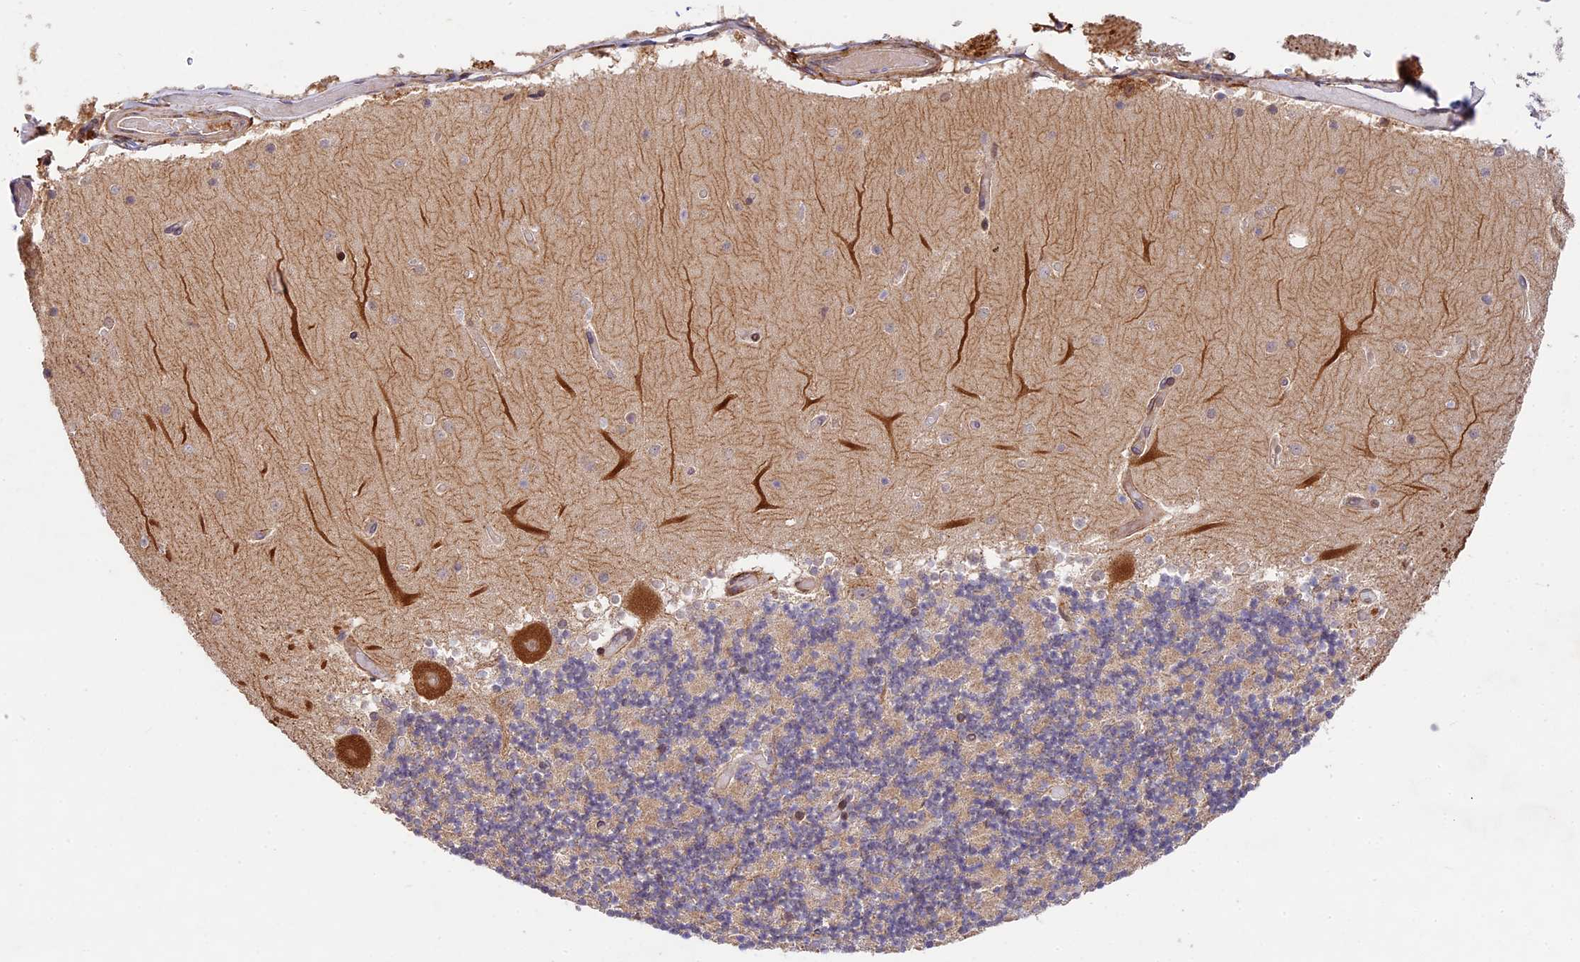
{"staining": {"intensity": "moderate", "quantity": "<25%", "location": "cytoplasmic/membranous,nuclear"}, "tissue": "cerebellum", "cell_type": "Cells in granular layer", "image_type": "normal", "snomed": [{"axis": "morphology", "description": "Normal tissue, NOS"}, {"axis": "topography", "description": "Cerebellum"}], "caption": "IHC of normal cerebellum displays low levels of moderate cytoplasmic/membranous,nuclear positivity in approximately <25% of cells in granular layer.", "gene": "DGKH", "patient": {"sex": "female", "age": 28}}